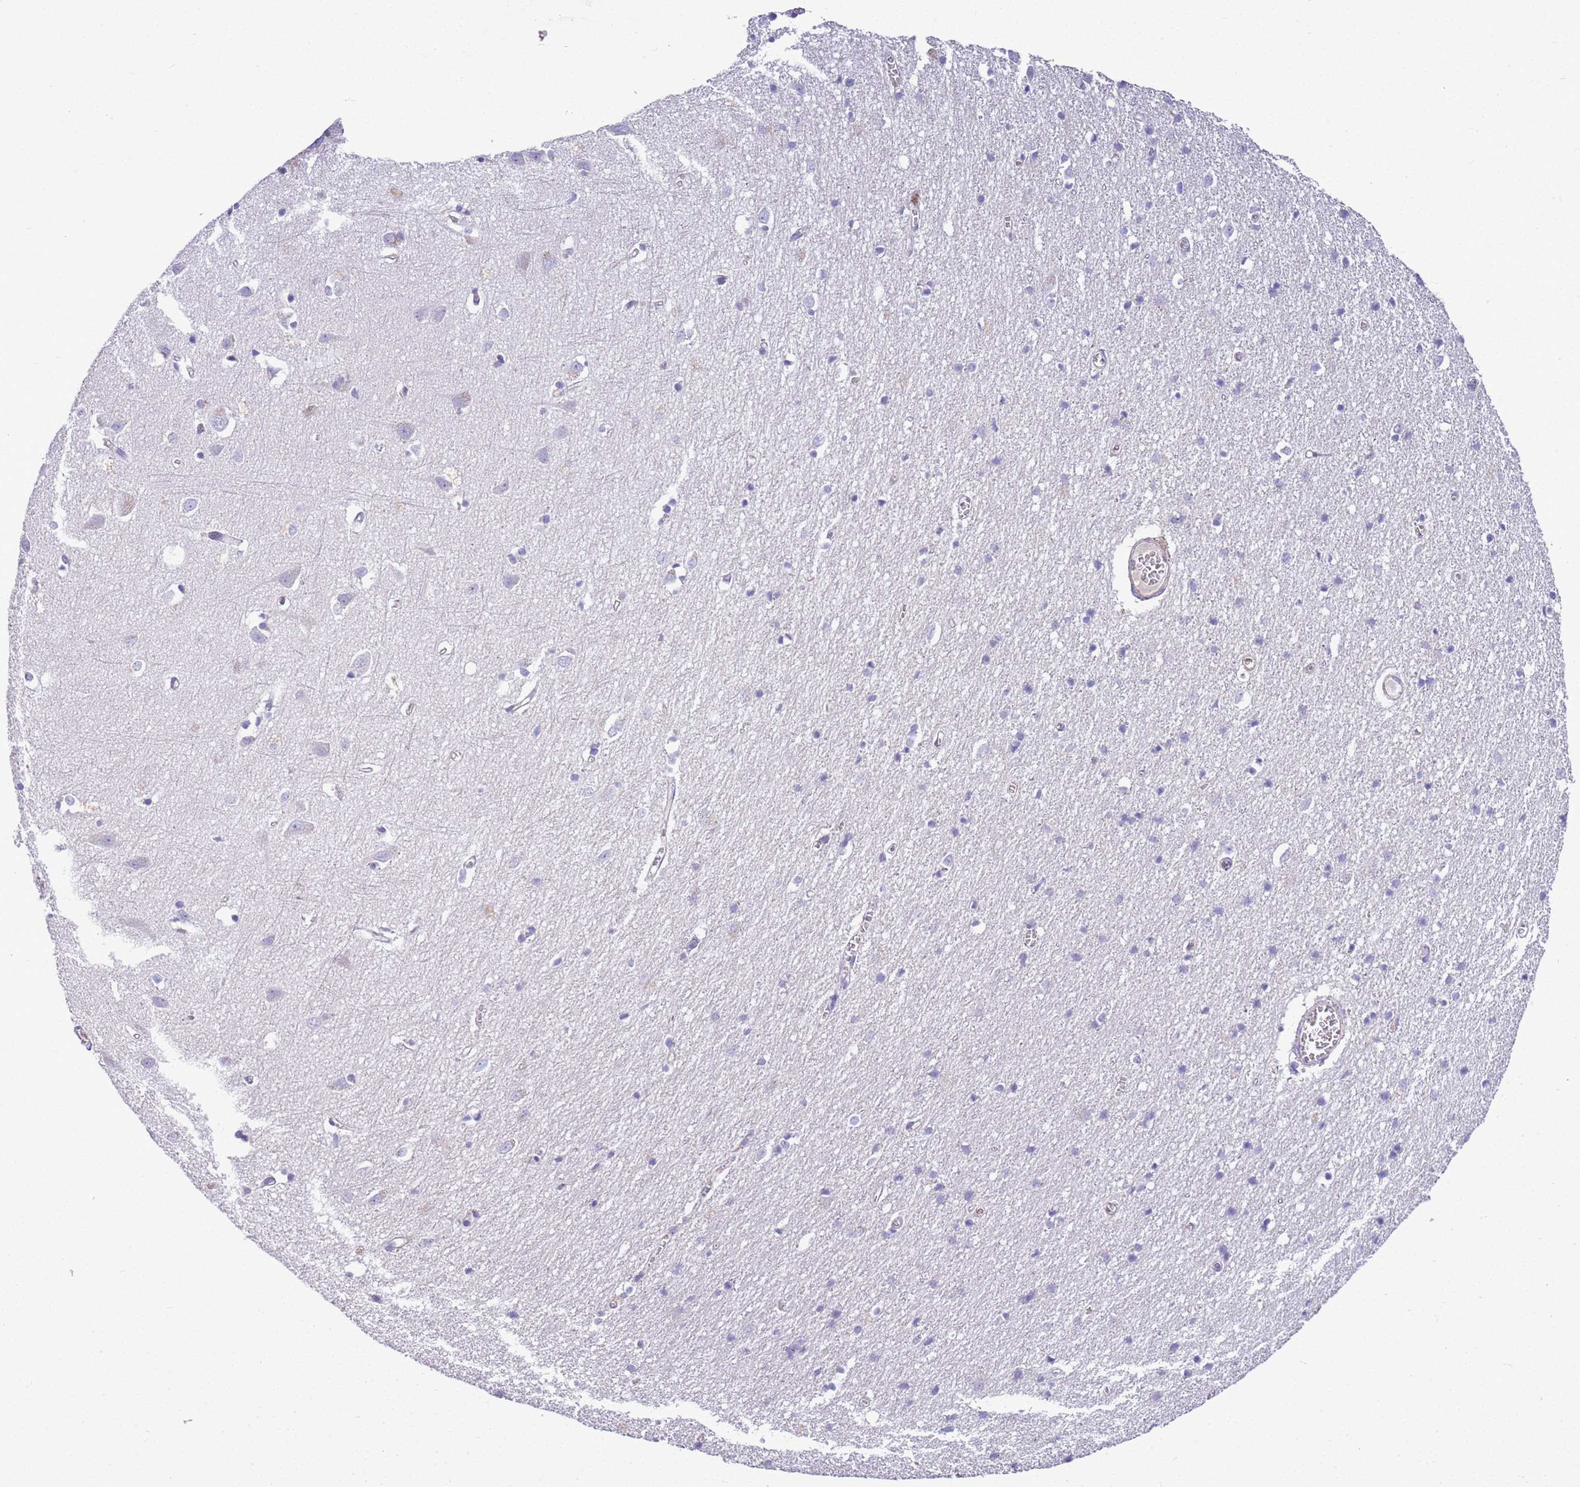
{"staining": {"intensity": "negative", "quantity": "none", "location": "none"}, "tissue": "cerebral cortex", "cell_type": "Endothelial cells", "image_type": "normal", "snomed": [{"axis": "morphology", "description": "Normal tissue, NOS"}, {"axis": "topography", "description": "Cerebral cortex"}], "caption": "Immunohistochemistry micrograph of unremarkable human cerebral cortex stained for a protein (brown), which exhibits no positivity in endothelial cells. (DAB (3,3'-diaminobenzidine) IHC visualized using brightfield microscopy, high magnification).", "gene": "CTRC", "patient": {"sex": "female", "age": 64}}